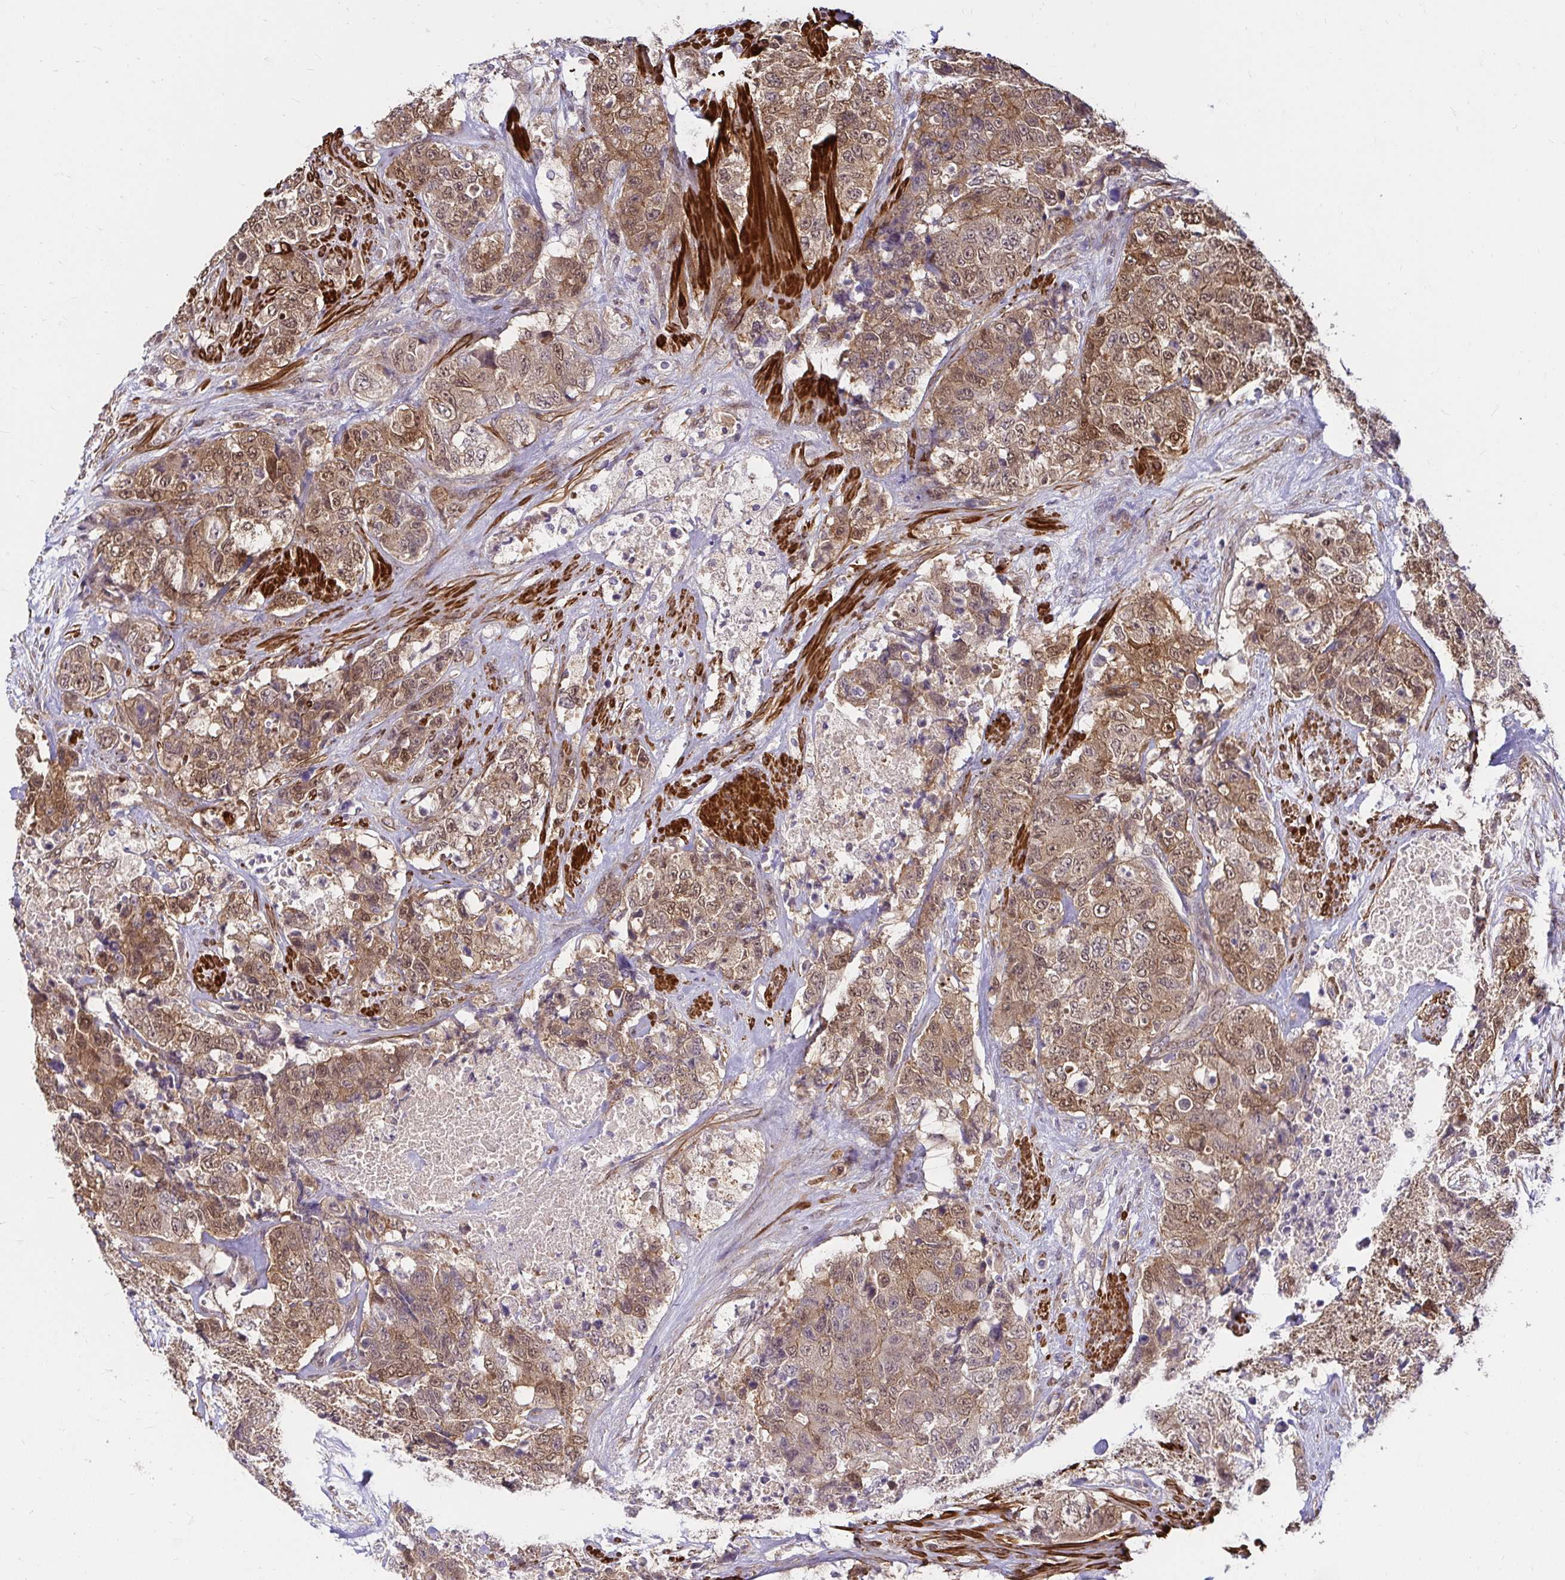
{"staining": {"intensity": "moderate", "quantity": ">75%", "location": "cytoplasmic/membranous,nuclear"}, "tissue": "urothelial cancer", "cell_type": "Tumor cells", "image_type": "cancer", "snomed": [{"axis": "morphology", "description": "Urothelial carcinoma, High grade"}, {"axis": "topography", "description": "Urinary bladder"}], "caption": "Immunohistochemistry staining of high-grade urothelial carcinoma, which shows medium levels of moderate cytoplasmic/membranous and nuclear positivity in about >75% of tumor cells indicating moderate cytoplasmic/membranous and nuclear protein positivity. The staining was performed using DAB (brown) for protein detection and nuclei were counterstained in hematoxylin (blue).", "gene": "YAP1", "patient": {"sex": "female", "age": 78}}